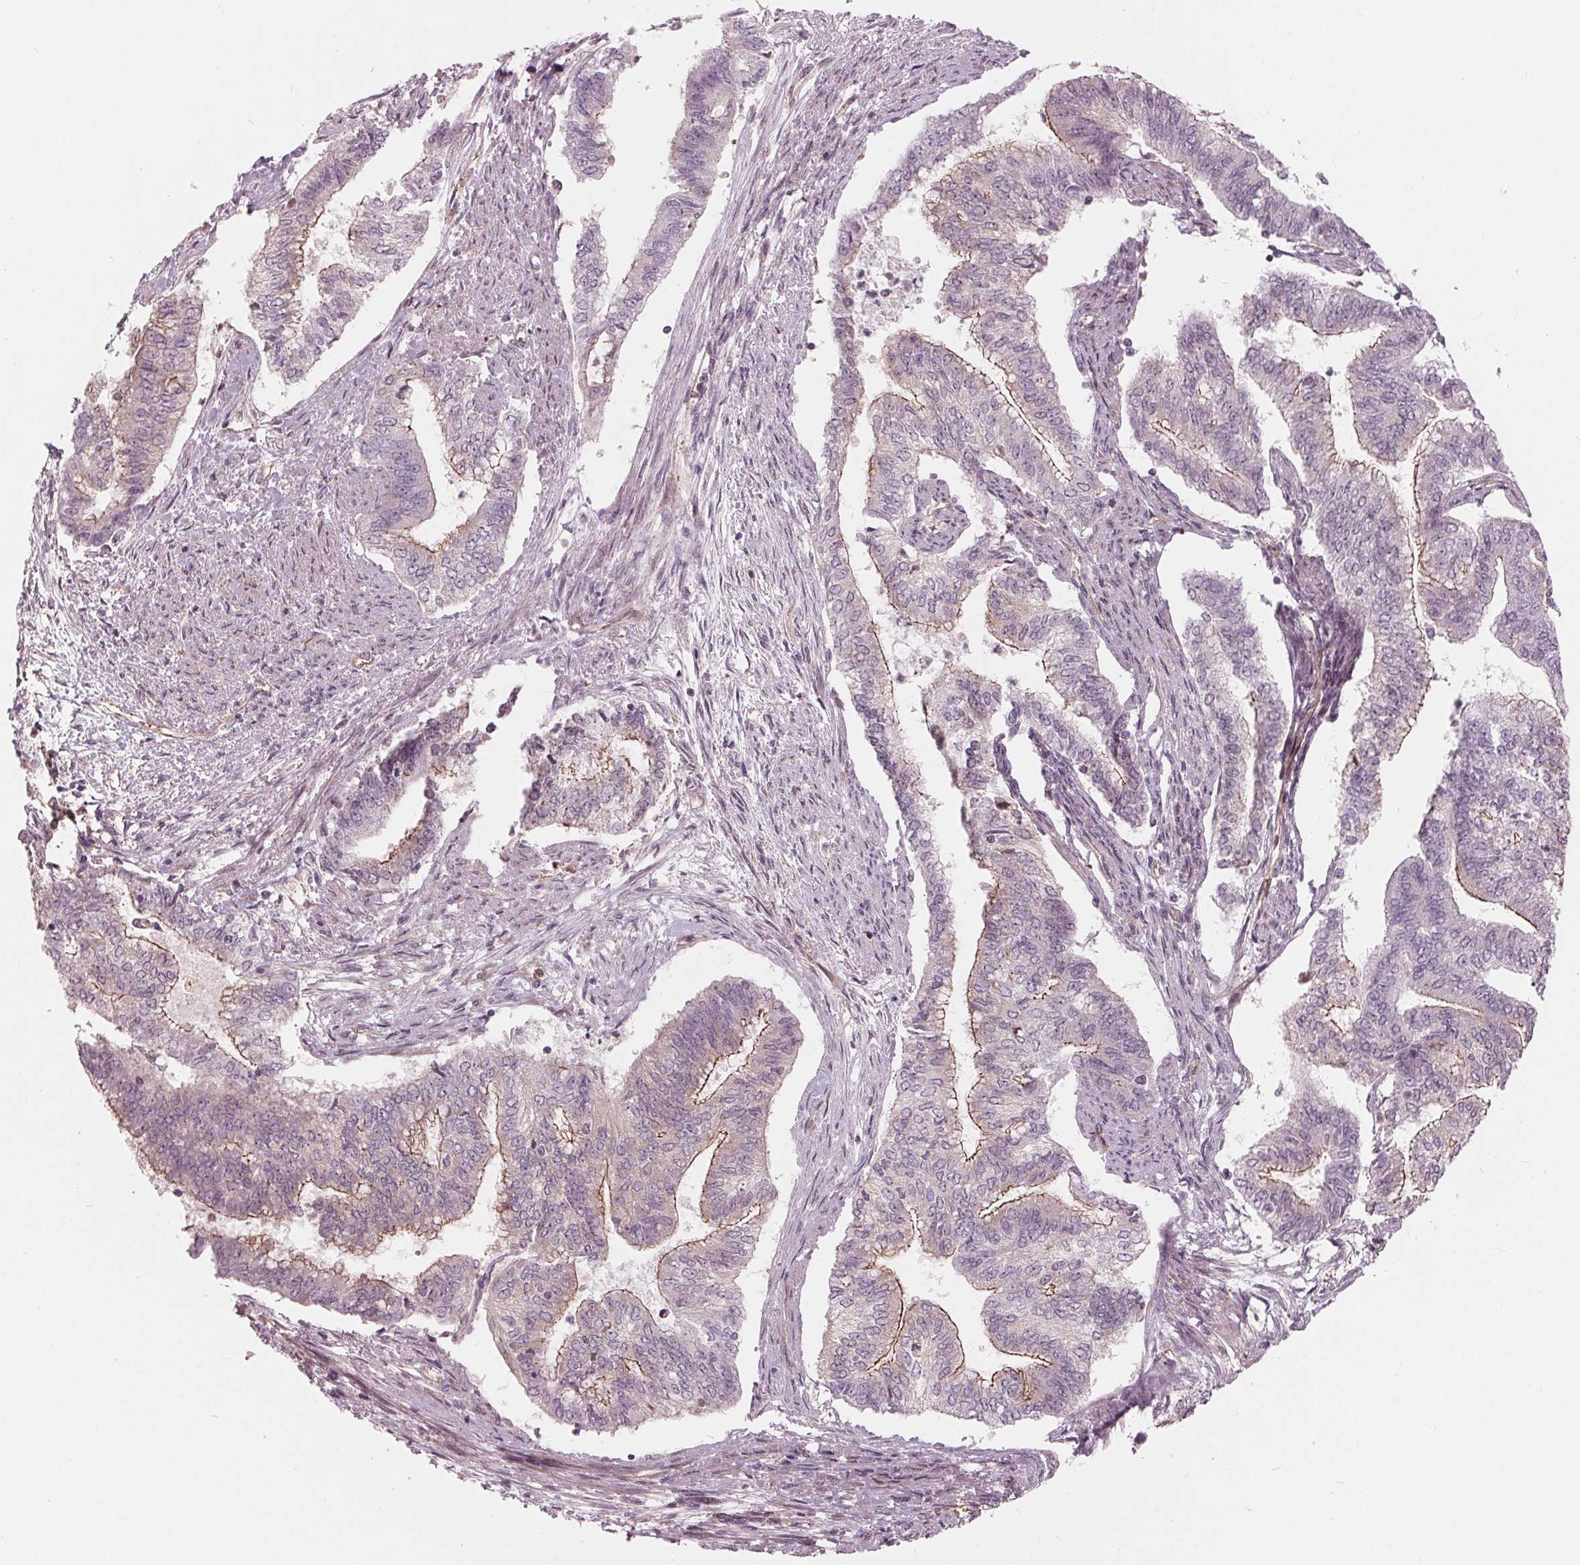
{"staining": {"intensity": "moderate", "quantity": "<25%", "location": "cytoplasmic/membranous"}, "tissue": "endometrial cancer", "cell_type": "Tumor cells", "image_type": "cancer", "snomed": [{"axis": "morphology", "description": "Adenocarcinoma, NOS"}, {"axis": "topography", "description": "Endometrium"}], "caption": "Adenocarcinoma (endometrial) was stained to show a protein in brown. There is low levels of moderate cytoplasmic/membranous expression in about <25% of tumor cells. (IHC, brightfield microscopy, high magnification).", "gene": "TXNIP", "patient": {"sex": "female", "age": 65}}